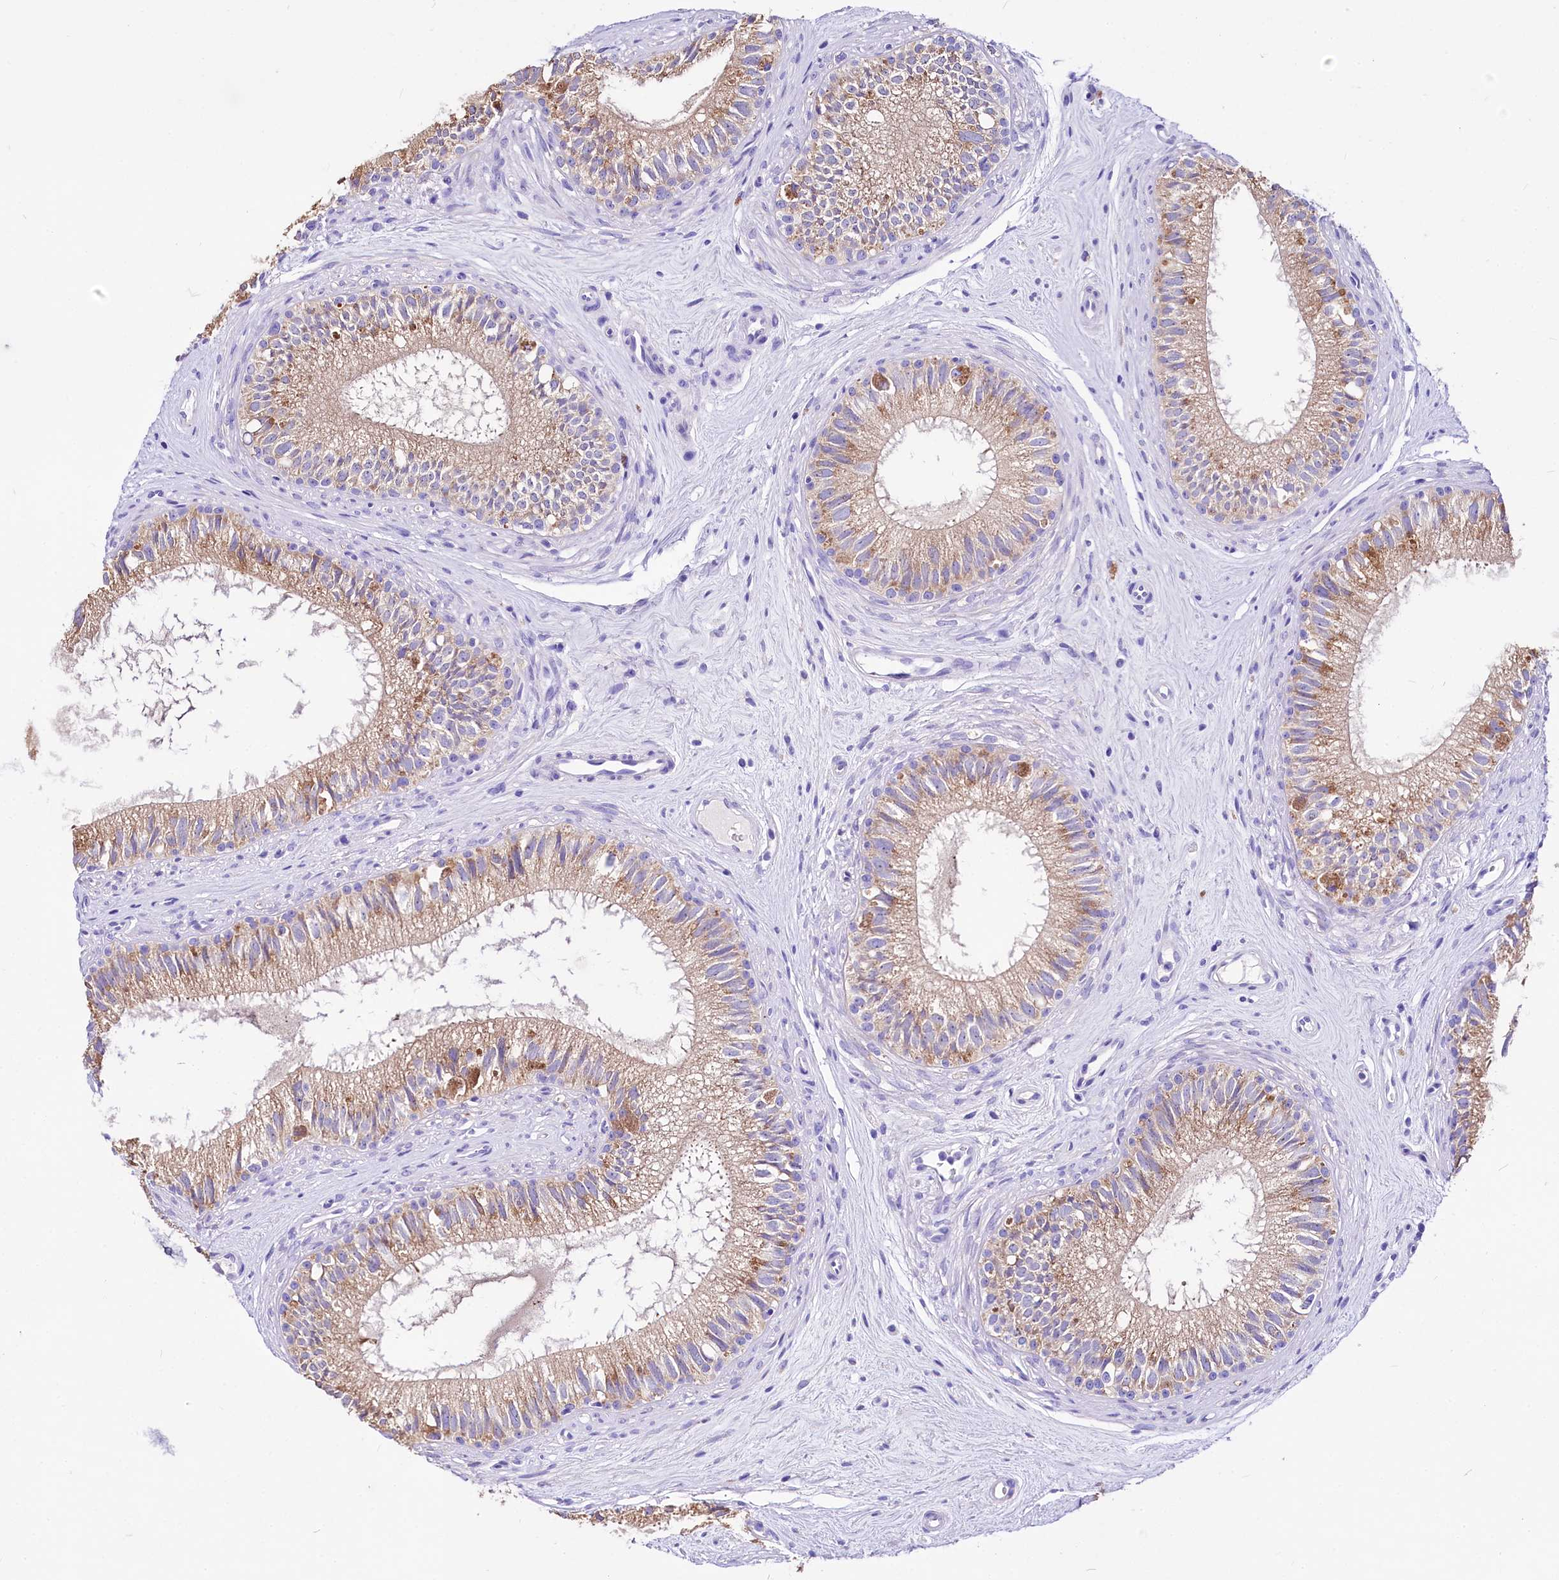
{"staining": {"intensity": "weak", "quantity": "25%-75%", "location": "cytoplasmic/membranous"}, "tissue": "epididymis", "cell_type": "Glandular cells", "image_type": "normal", "snomed": [{"axis": "morphology", "description": "Normal tissue, NOS"}, {"axis": "topography", "description": "Epididymis"}], "caption": "A low amount of weak cytoplasmic/membranous positivity is seen in approximately 25%-75% of glandular cells in normal epididymis.", "gene": "A2ML1", "patient": {"sex": "male", "age": 71}}